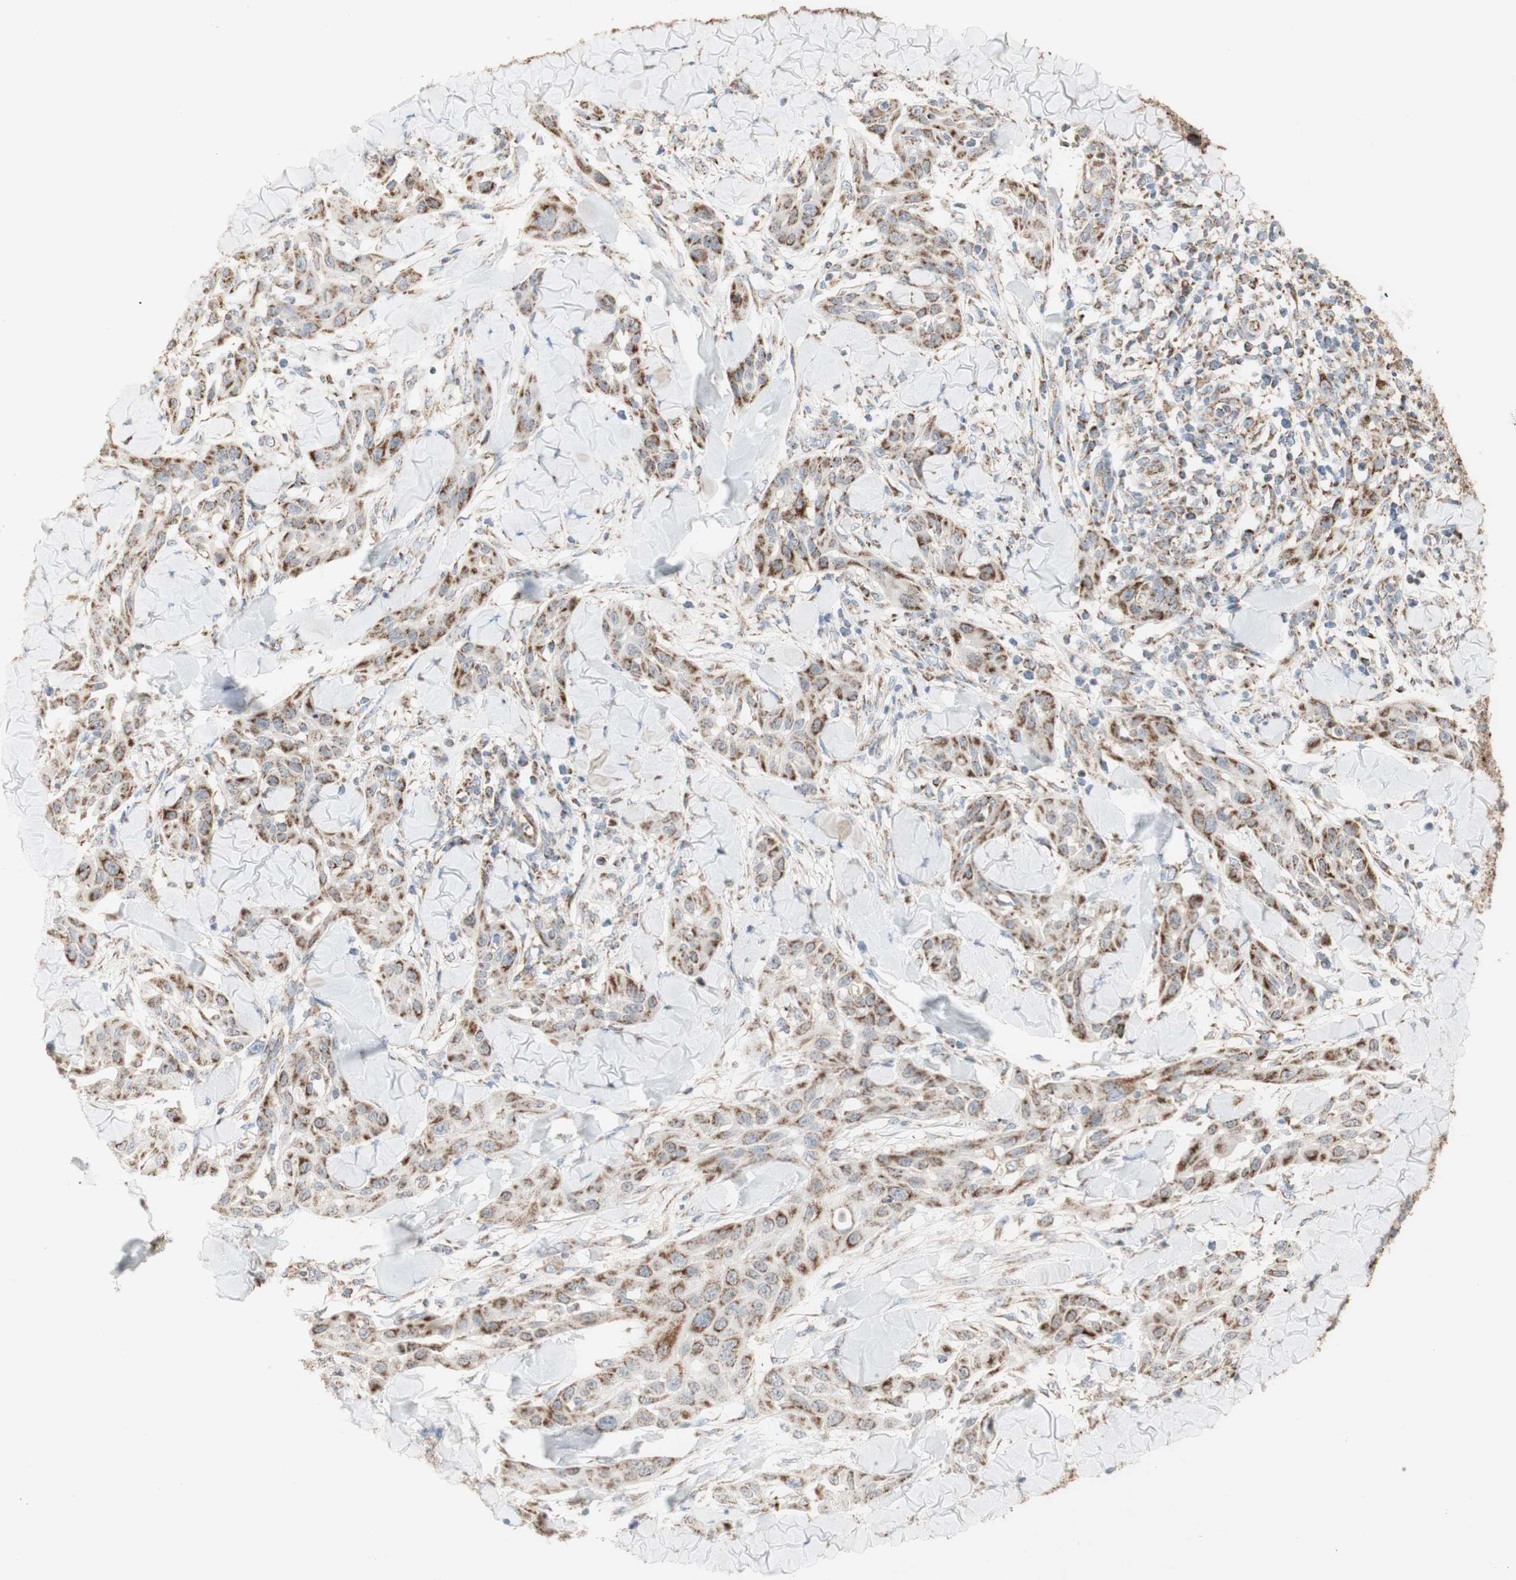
{"staining": {"intensity": "moderate", "quantity": ">75%", "location": "cytoplasmic/membranous"}, "tissue": "skin cancer", "cell_type": "Tumor cells", "image_type": "cancer", "snomed": [{"axis": "morphology", "description": "Squamous cell carcinoma, NOS"}, {"axis": "topography", "description": "Skin"}], "caption": "High-power microscopy captured an IHC micrograph of squamous cell carcinoma (skin), revealing moderate cytoplasmic/membranous expression in approximately >75% of tumor cells.", "gene": "LETM1", "patient": {"sex": "male", "age": 24}}